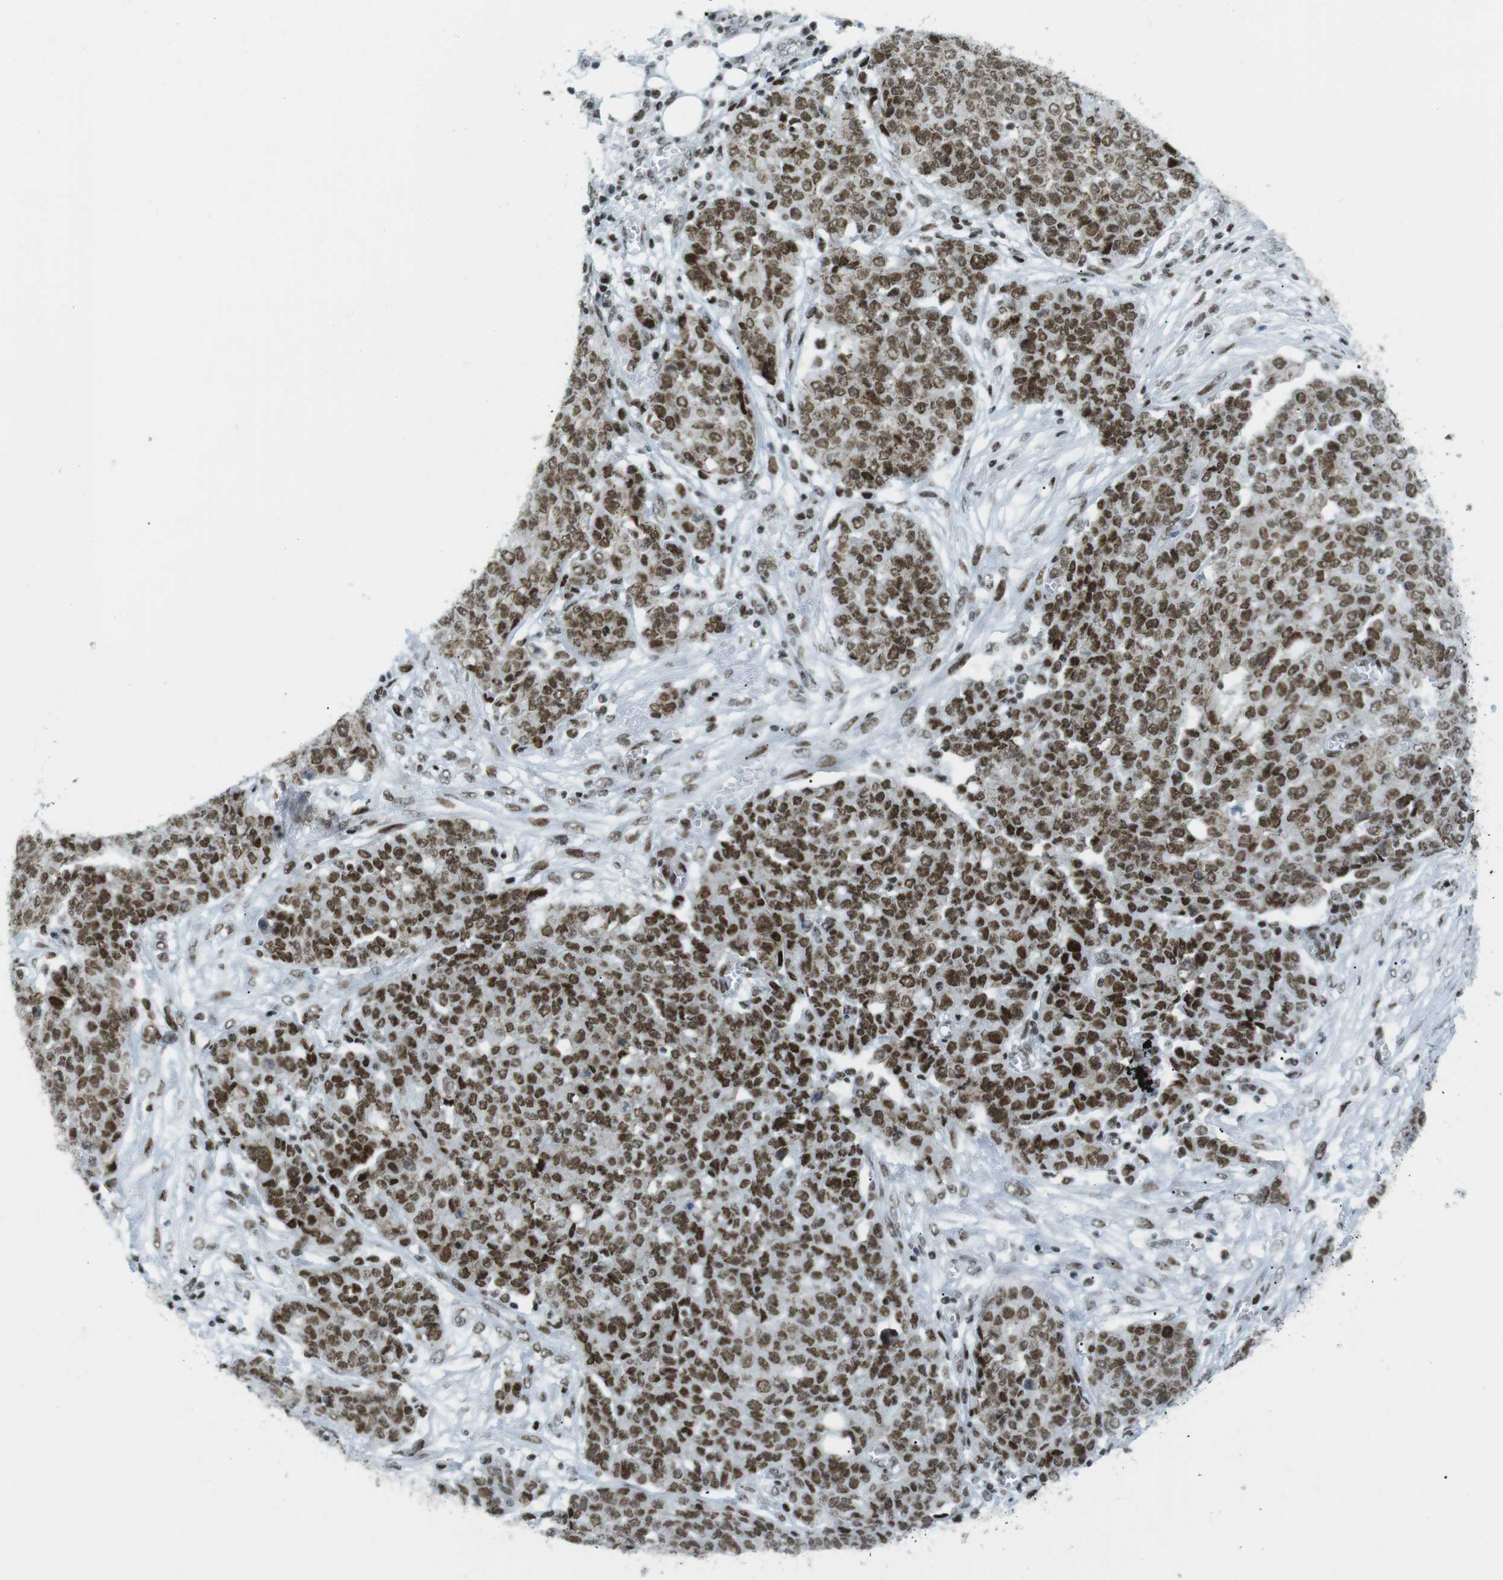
{"staining": {"intensity": "moderate", "quantity": ">75%", "location": "nuclear"}, "tissue": "ovarian cancer", "cell_type": "Tumor cells", "image_type": "cancer", "snomed": [{"axis": "morphology", "description": "Cystadenocarcinoma, serous, NOS"}, {"axis": "topography", "description": "Soft tissue"}, {"axis": "topography", "description": "Ovary"}], "caption": "Ovarian cancer stained with DAB (3,3'-diaminobenzidine) IHC reveals medium levels of moderate nuclear staining in approximately >75% of tumor cells.", "gene": "ARID1A", "patient": {"sex": "female", "age": 57}}